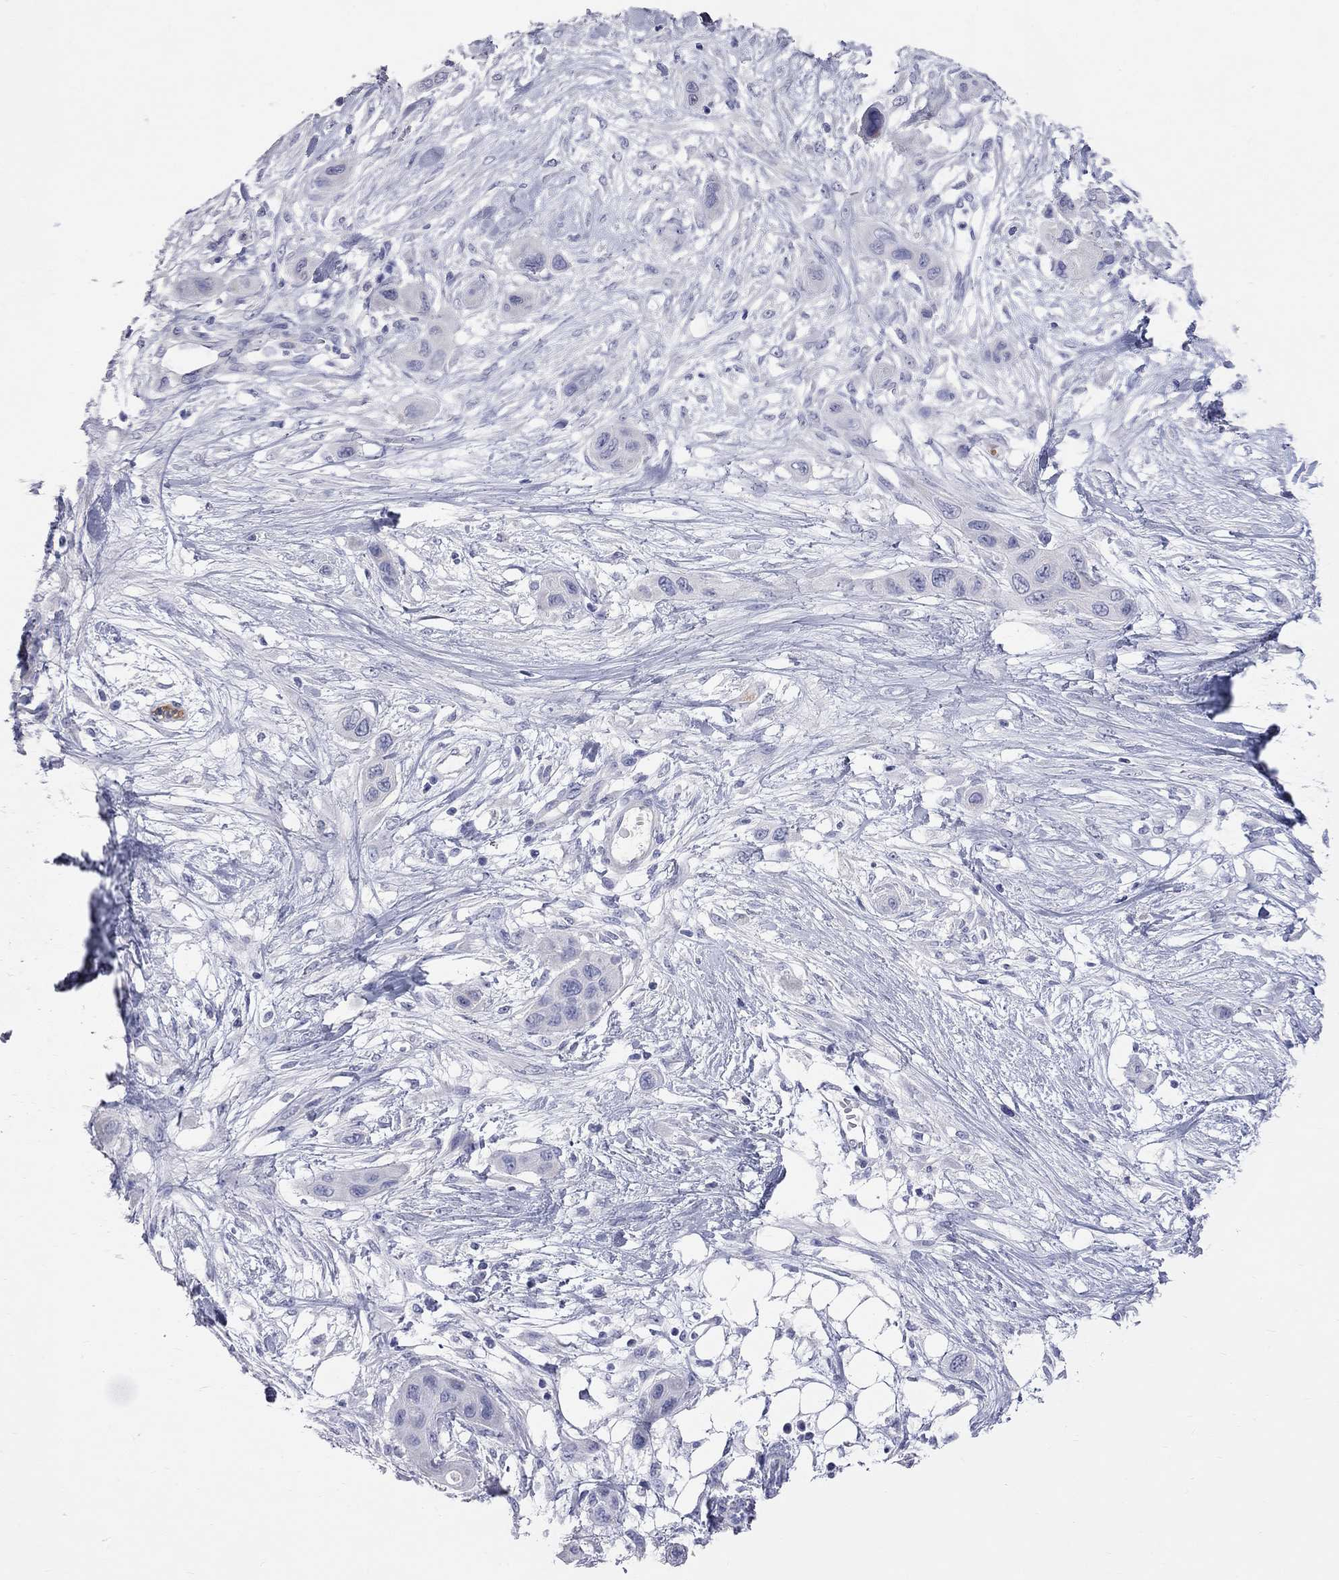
{"staining": {"intensity": "negative", "quantity": "none", "location": "none"}, "tissue": "skin cancer", "cell_type": "Tumor cells", "image_type": "cancer", "snomed": [{"axis": "morphology", "description": "Squamous cell carcinoma, NOS"}, {"axis": "topography", "description": "Skin"}], "caption": "Tumor cells are negative for brown protein staining in skin cancer. (DAB immunohistochemistry (IHC) with hematoxylin counter stain).", "gene": "KCND2", "patient": {"sex": "male", "age": 79}}